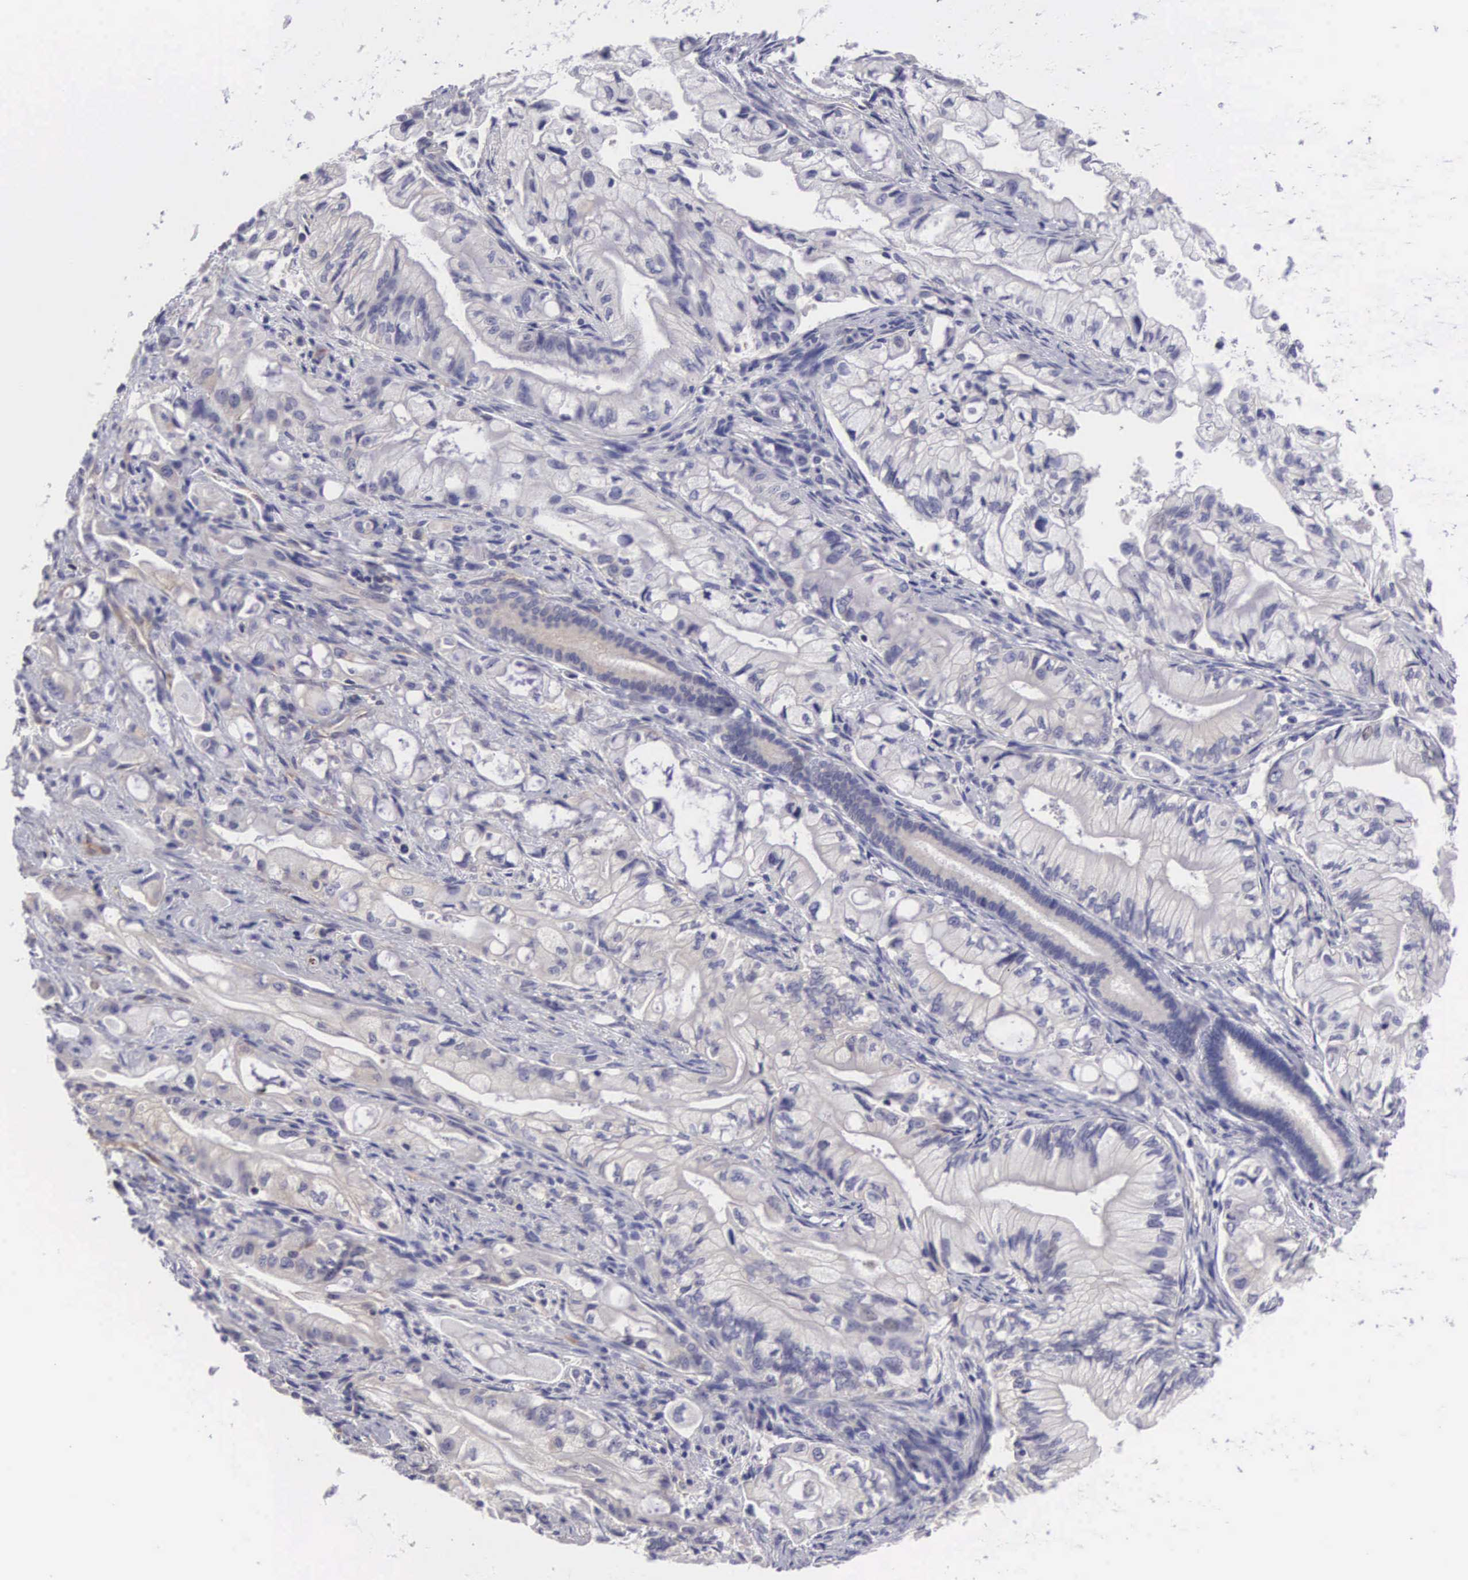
{"staining": {"intensity": "negative", "quantity": "none", "location": "none"}, "tissue": "pancreatic cancer", "cell_type": "Tumor cells", "image_type": "cancer", "snomed": [{"axis": "morphology", "description": "Adenocarcinoma, NOS"}, {"axis": "topography", "description": "Pancreas"}], "caption": "DAB immunohistochemical staining of adenocarcinoma (pancreatic) reveals no significant positivity in tumor cells.", "gene": "SLITRK4", "patient": {"sex": "male", "age": 79}}